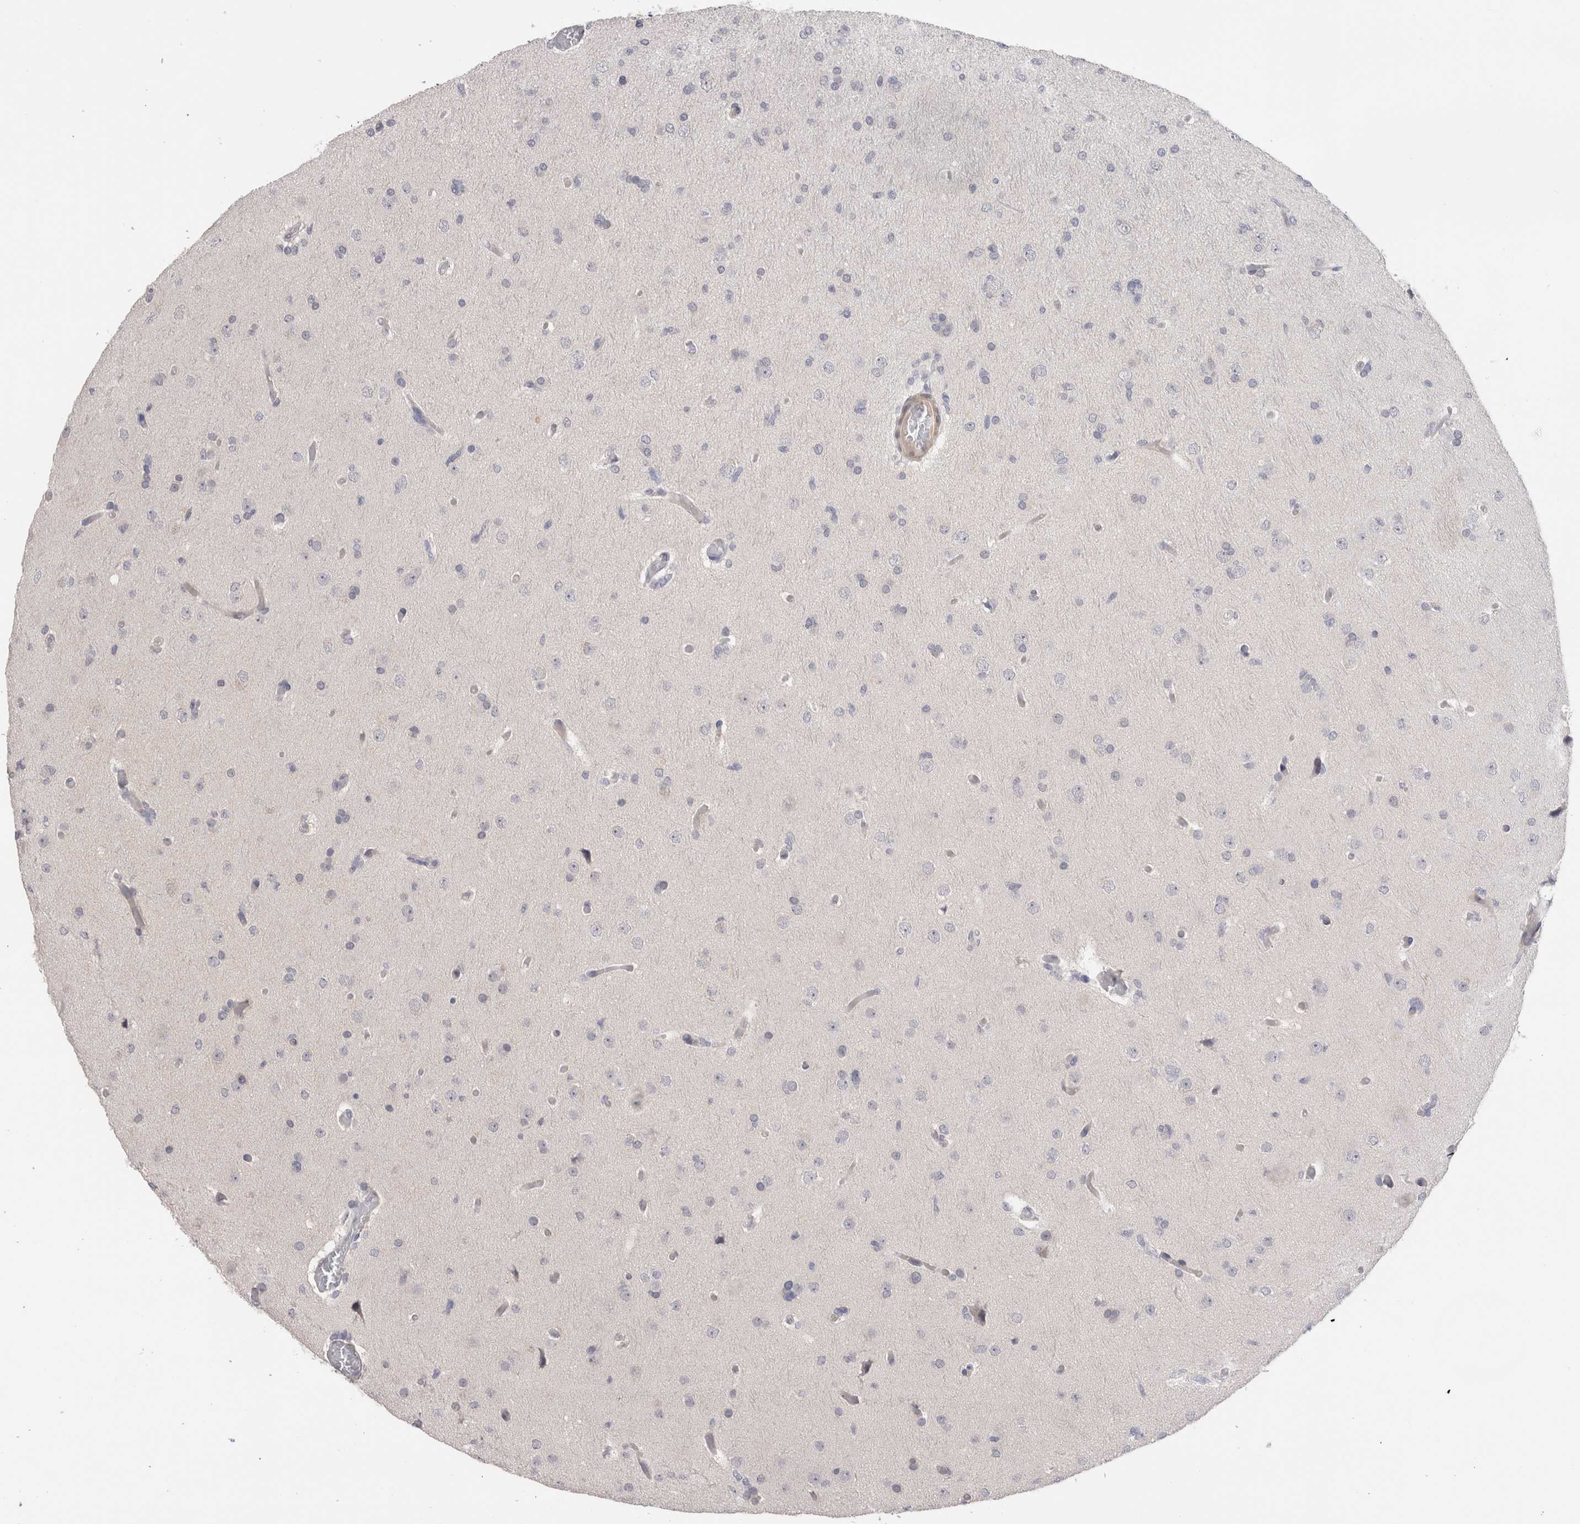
{"staining": {"intensity": "negative", "quantity": "none", "location": "none"}, "tissue": "glioma", "cell_type": "Tumor cells", "image_type": "cancer", "snomed": [{"axis": "morphology", "description": "Glioma, malignant, High grade"}, {"axis": "topography", "description": "Cerebral cortex"}], "caption": "A high-resolution histopathology image shows immunohistochemistry (IHC) staining of glioma, which reveals no significant staining in tumor cells.", "gene": "CRYBG1", "patient": {"sex": "female", "age": 36}}